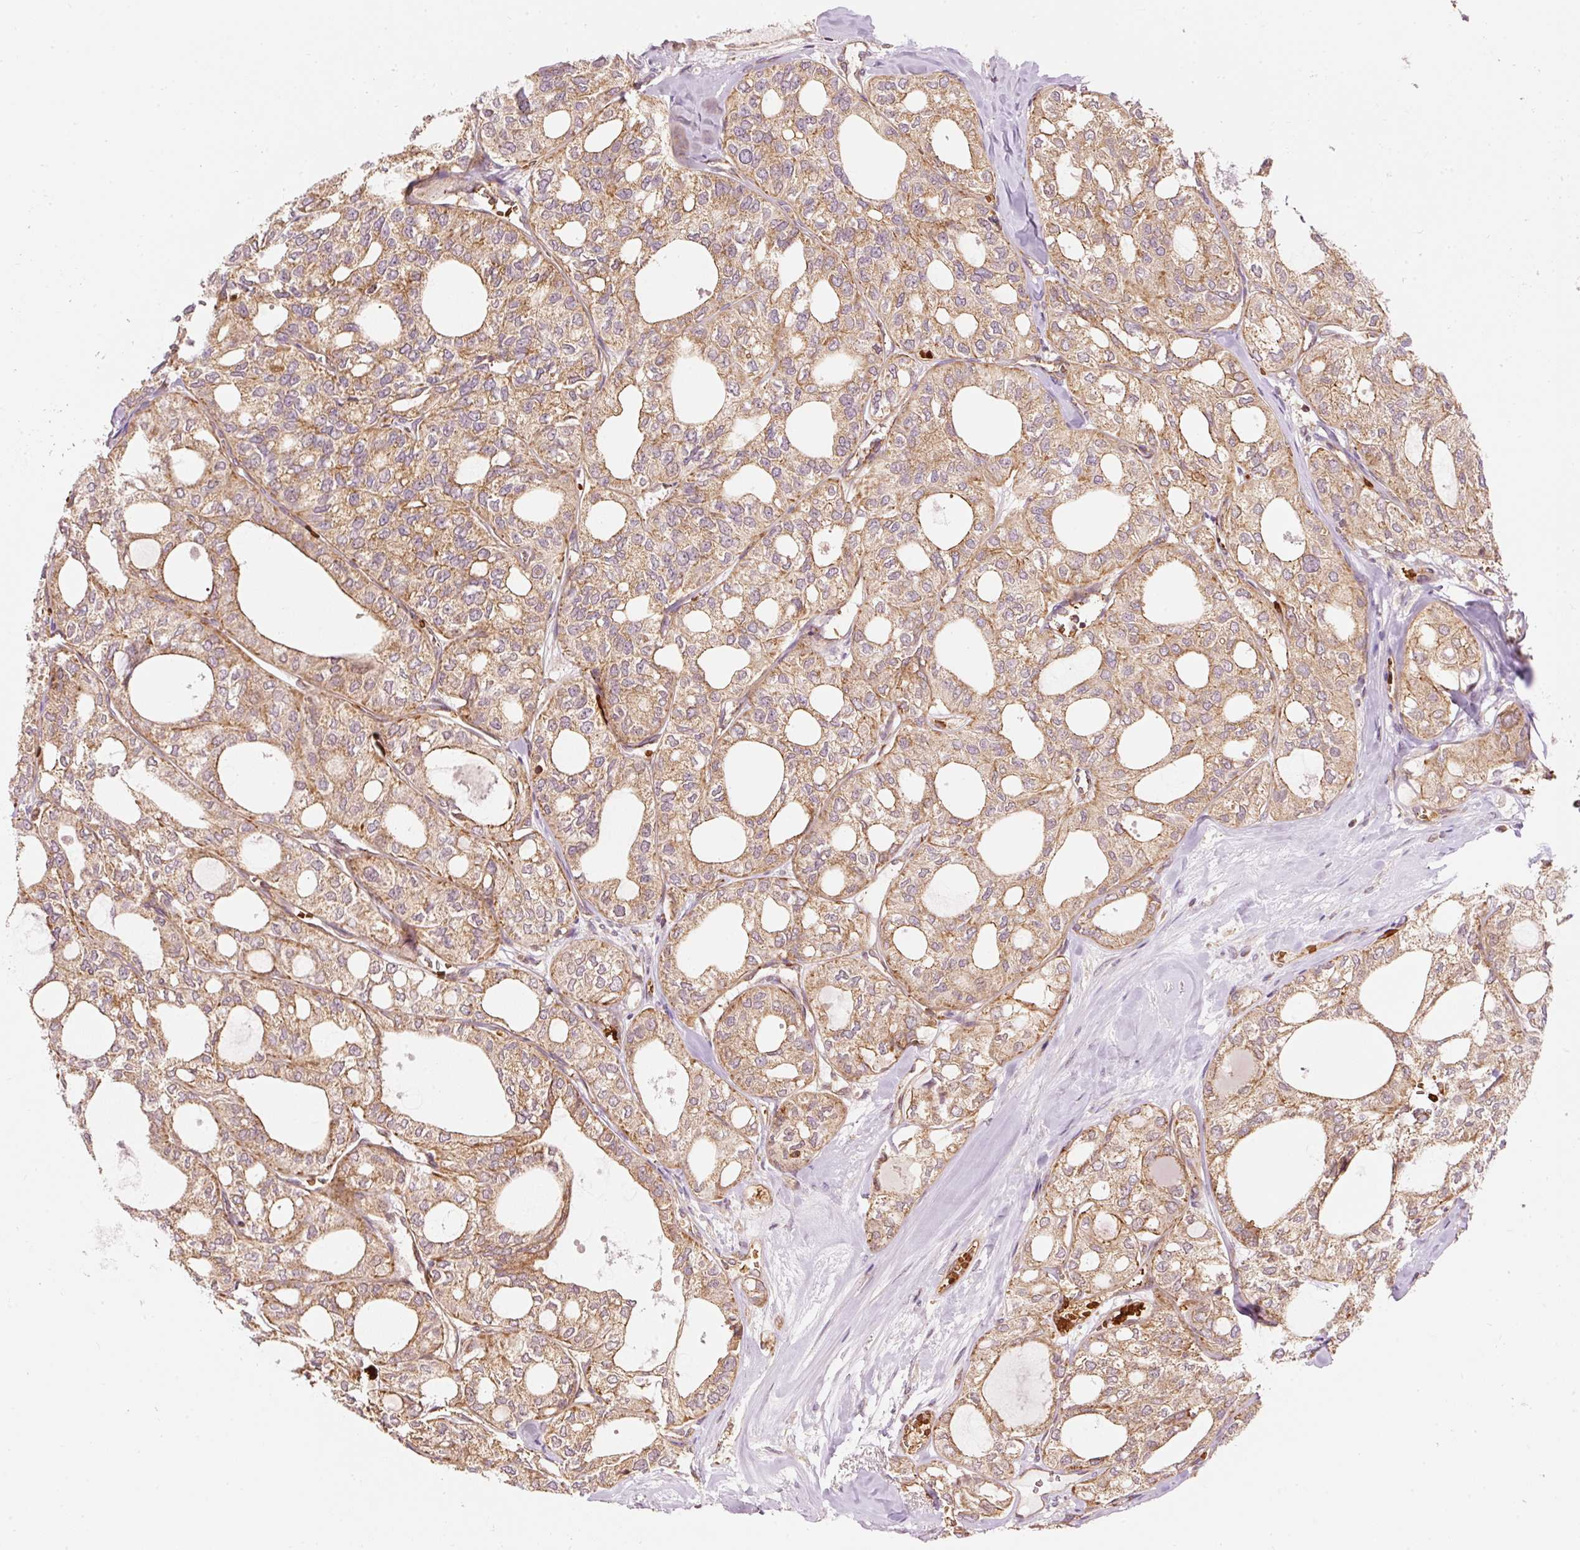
{"staining": {"intensity": "moderate", "quantity": "25%-75%", "location": "cytoplasmic/membranous"}, "tissue": "thyroid cancer", "cell_type": "Tumor cells", "image_type": "cancer", "snomed": [{"axis": "morphology", "description": "Follicular adenoma carcinoma, NOS"}, {"axis": "topography", "description": "Thyroid gland"}], "caption": "Follicular adenoma carcinoma (thyroid) stained with a brown dye exhibits moderate cytoplasmic/membranous positive staining in approximately 25%-75% of tumor cells.", "gene": "ADCY4", "patient": {"sex": "male", "age": 75}}